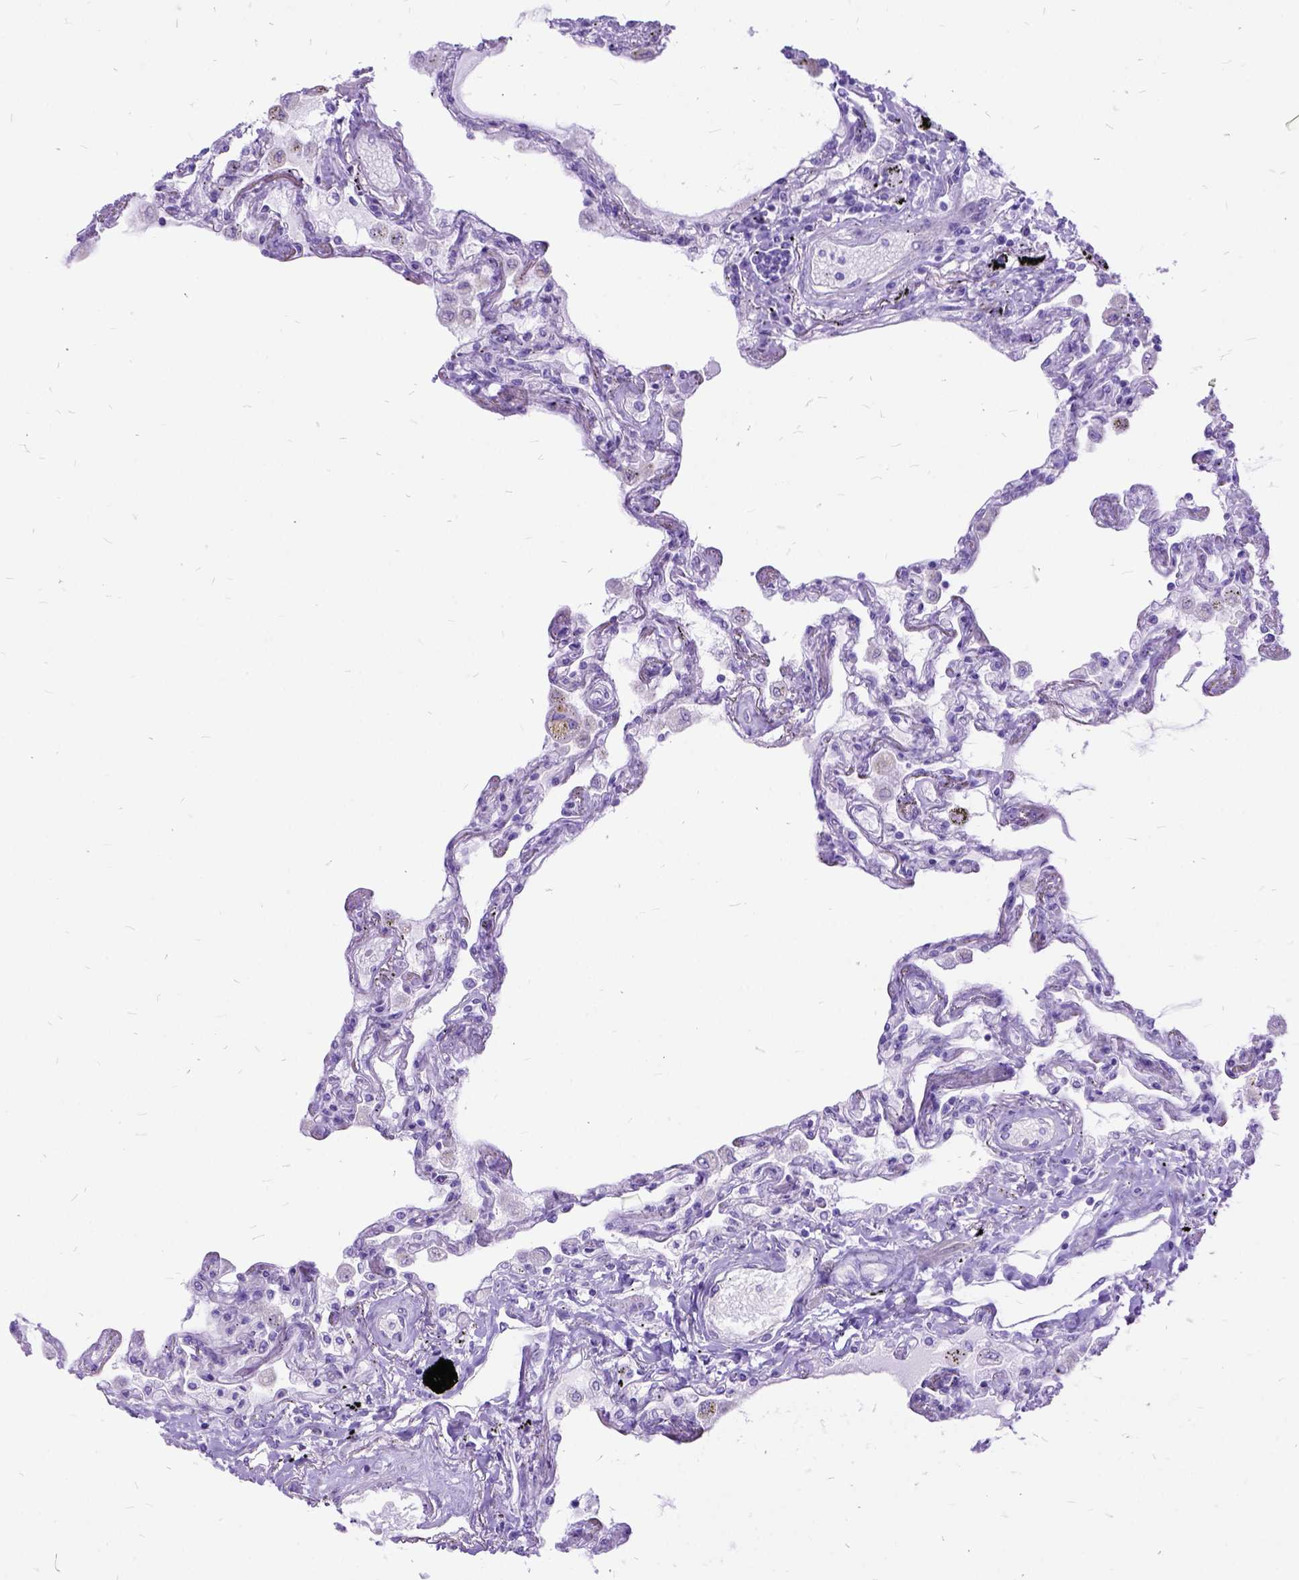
{"staining": {"intensity": "negative", "quantity": "none", "location": "none"}, "tissue": "lung", "cell_type": "Alveolar cells", "image_type": "normal", "snomed": [{"axis": "morphology", "description": "Normal tissue, NOS"}, {"axis": "morphology", "description": "Adenocarcinoma, NOS"}, {"axis": "topography", "description": "Cartilage tissue"}, {"axis": "topography", "description": "Lung"}], "caption": "This is an IHC micrograph of normal human lung. There is no staining in alveolar cells.", "gene": "ARL9", "patient": {"sex": "female", "age": 67}}